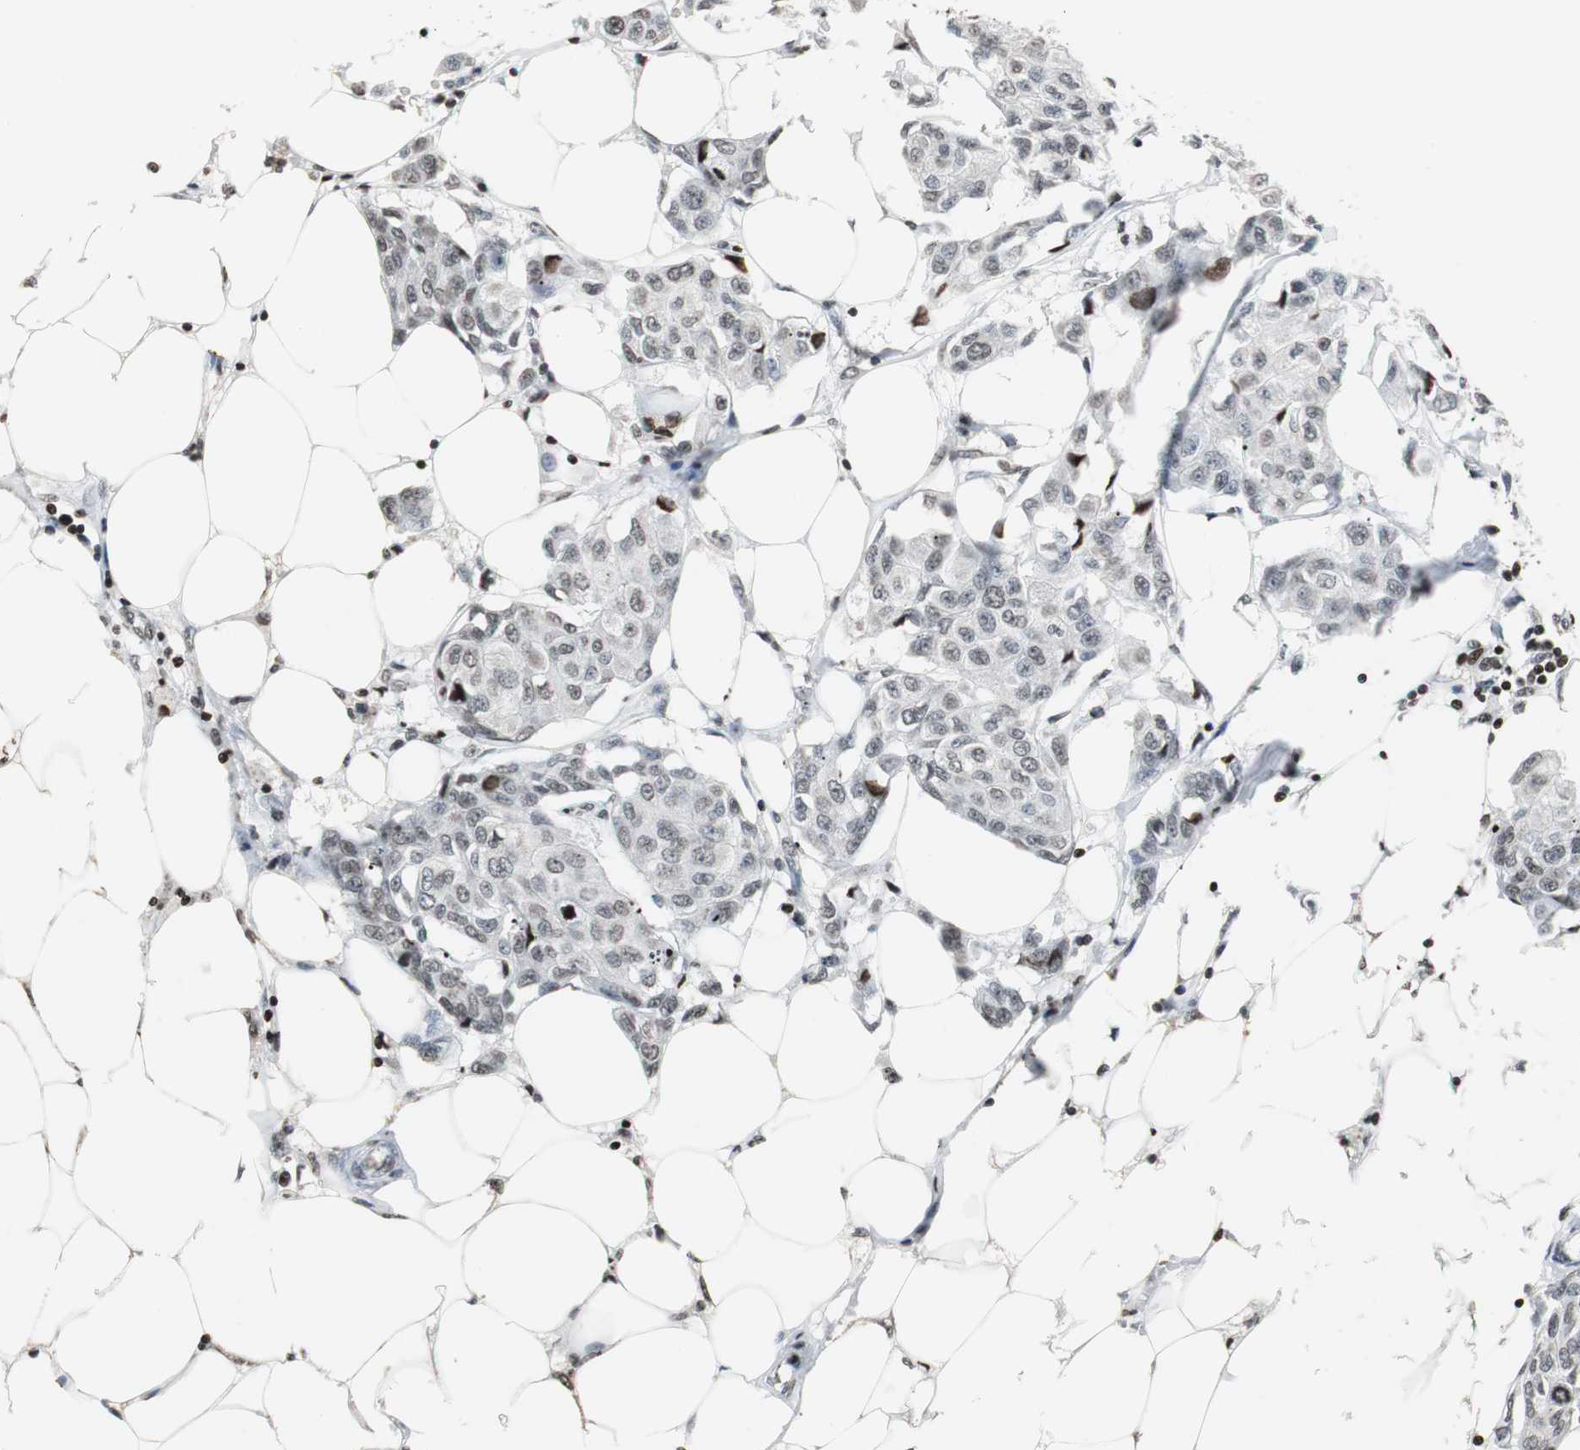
{"staining": {"intensity": "weak", "quantity": ">75%", "location": "nuclear"}, "tissue": "breast cancer", "cell_type": "Tumor cells", "image_type": "cancer", "snomed": [{"axis": "morphology", "description": "Duct carcinoma"}, {"axis": "topography", "description": "Breast"}], "caption": "This histopathology image reveals invasive ductal carcinoma (breast) stained with immunohistochemistry to label a protein in brown. The nuclear of tumor cells show weak positivity for the protein. Nuclei are counter-stained blue.", "gene": "PAXIP1", "patient": {"sex": "female", "age": 80}}